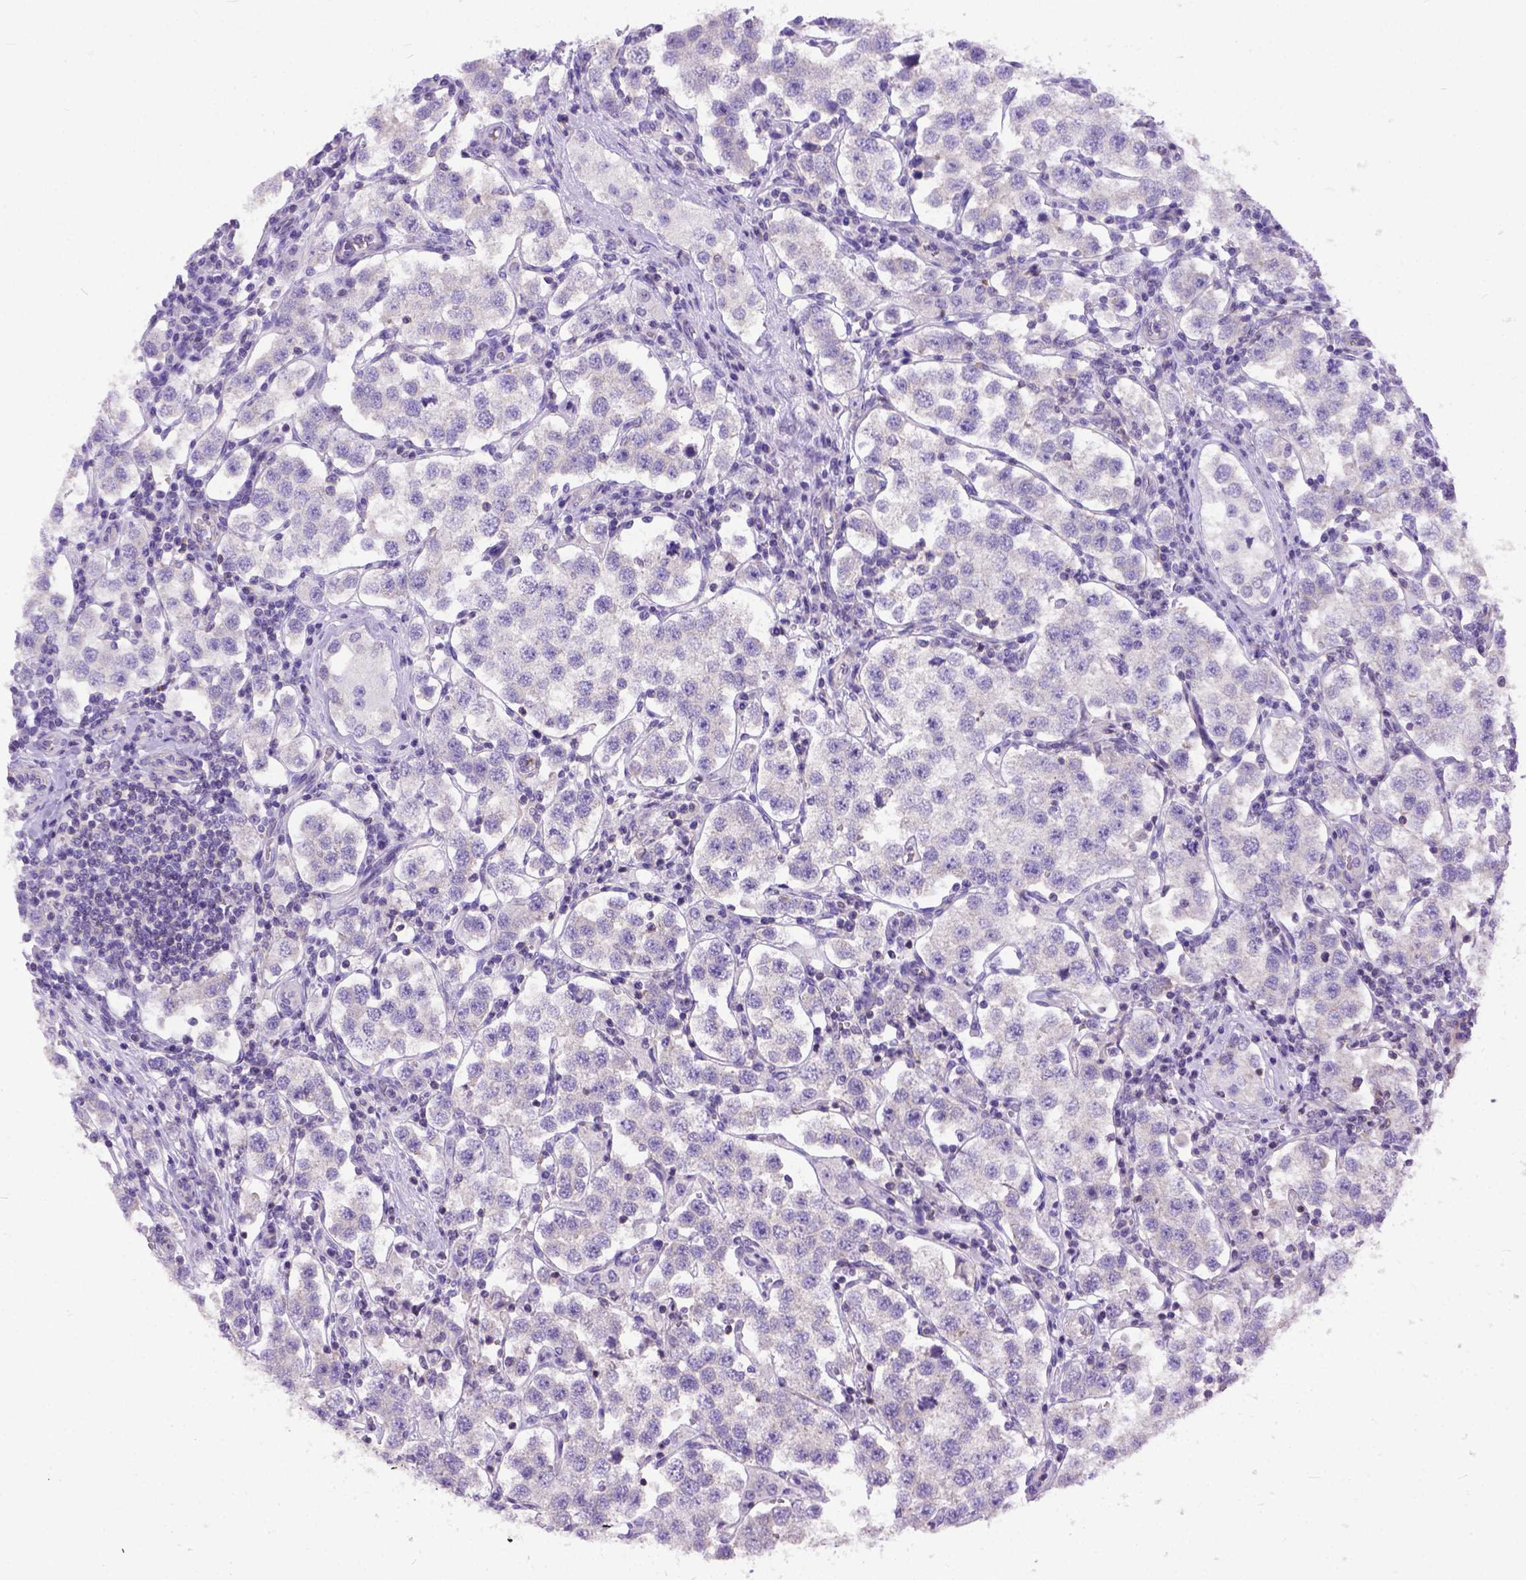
{"staining": {"intensity": "weak", "quantity": "<25%", "location": "cytoplasmic/membranous"}, "tissue": "testis cancer", "cell_type": "Tumor cells", "image_type": "cancer", "snomed": [{"axis": "morphology", "description": "Seminoma, NOS"}, {"axis": "topography", "description": "Testis"}], "caption": "Tumor cells are negative for protein expression in human testis seminoma. (Stains: DAB immunohistochemistry with hematoxylin counter stain, Microscopy: brightfield microscopy at high magnification).", "gene": "BANF2", "patient": {"sex": "male", "age": 37}}